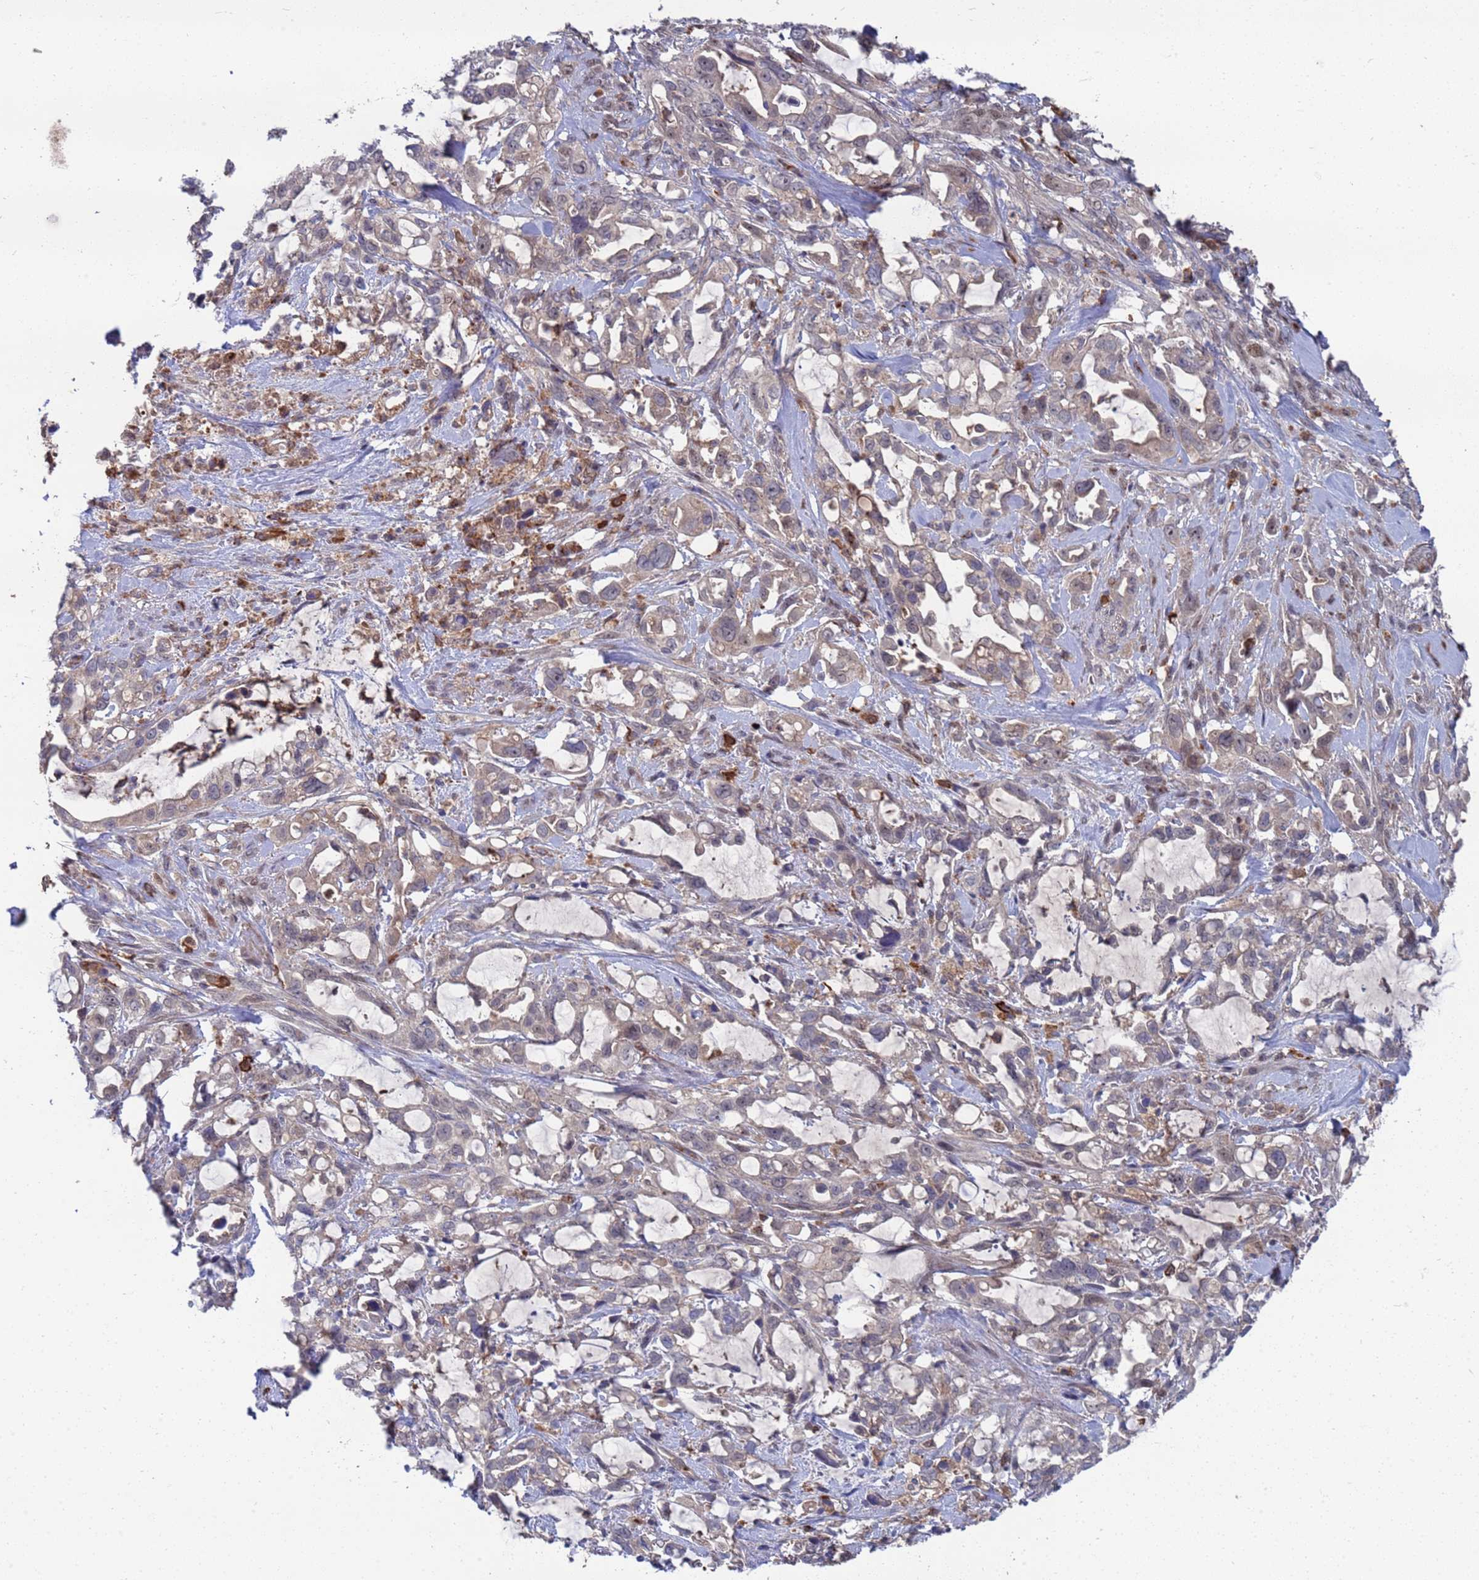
{"staining": {"intensity": "weak", "quantity": "<25%", "location": "cytoplasmic/membranous"}, "tissue": "pancreatic cancer", "cell_type": "Tumor cells", "image_type": "cancer", "snomed": [{"axis": "morphology", "description": "Adenocarcinoma, NOS"}, {"axis": "topography", "description": "Pancreas"}], "caption": "This is an IHC image of adenocarcinoma (pancreatic). There is no expression in tumor cells.", "gene": "TMBIM6", "patient": {"sex": "female", "age": 61}}